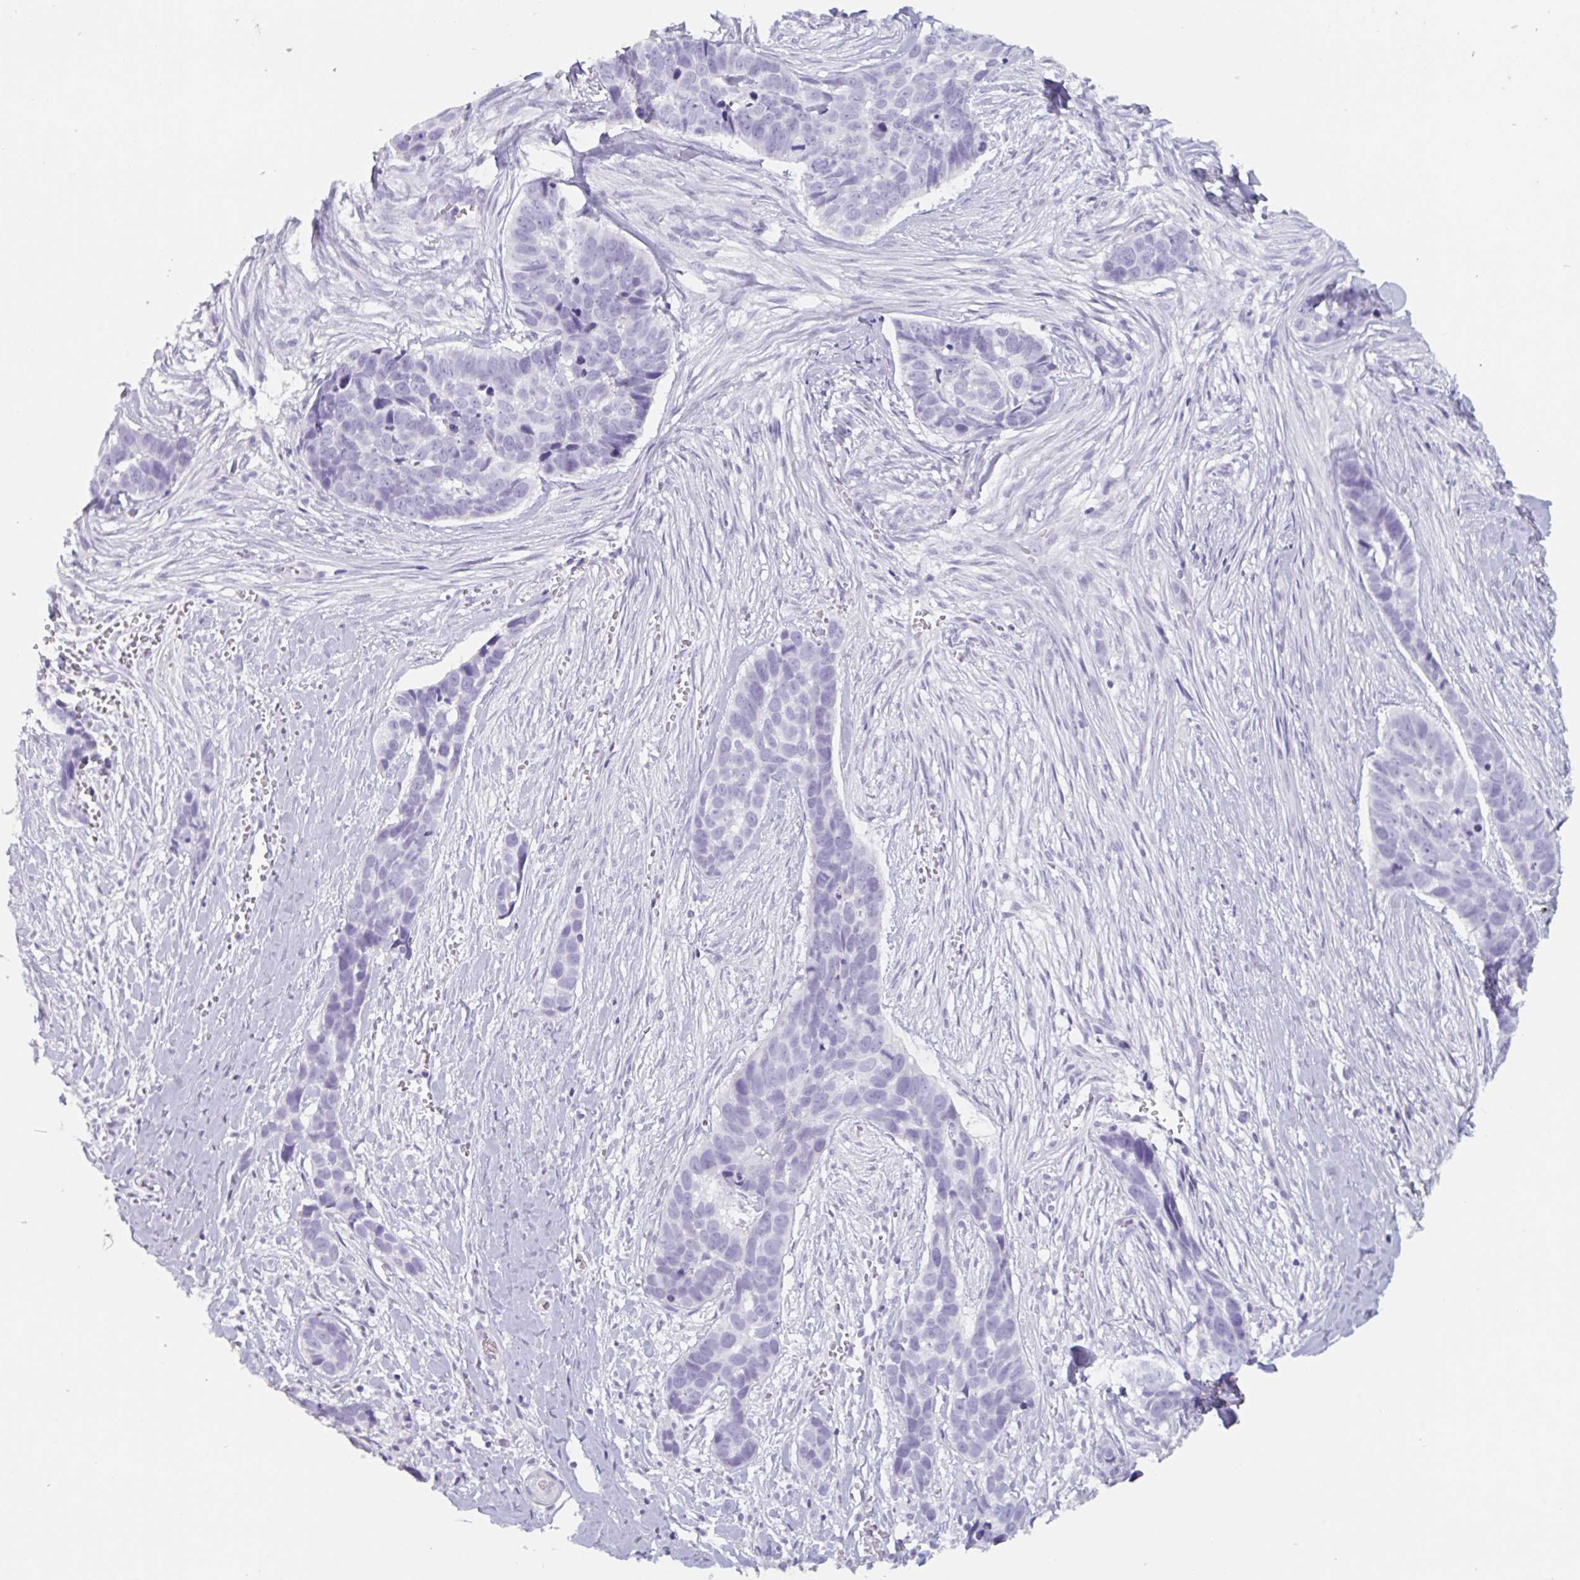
{"staining": {"intensity": "negative", "quantity": "none", "location": "none"}, "tissue": "skin cancer", "cell_type": "Tumor cells", "image_type": "cancer", "snomed": [{"axis": "morphology", "description": "Basal cell carcinoma"}, {"axis": "topography", "description": "Skin"}], "caption": "The photomicrograph demonstrates no staining of tumor cells in basal cell carcinoma (skin).", "gene": "EMC4", "patient": {"sex": "female", "age": 82}}